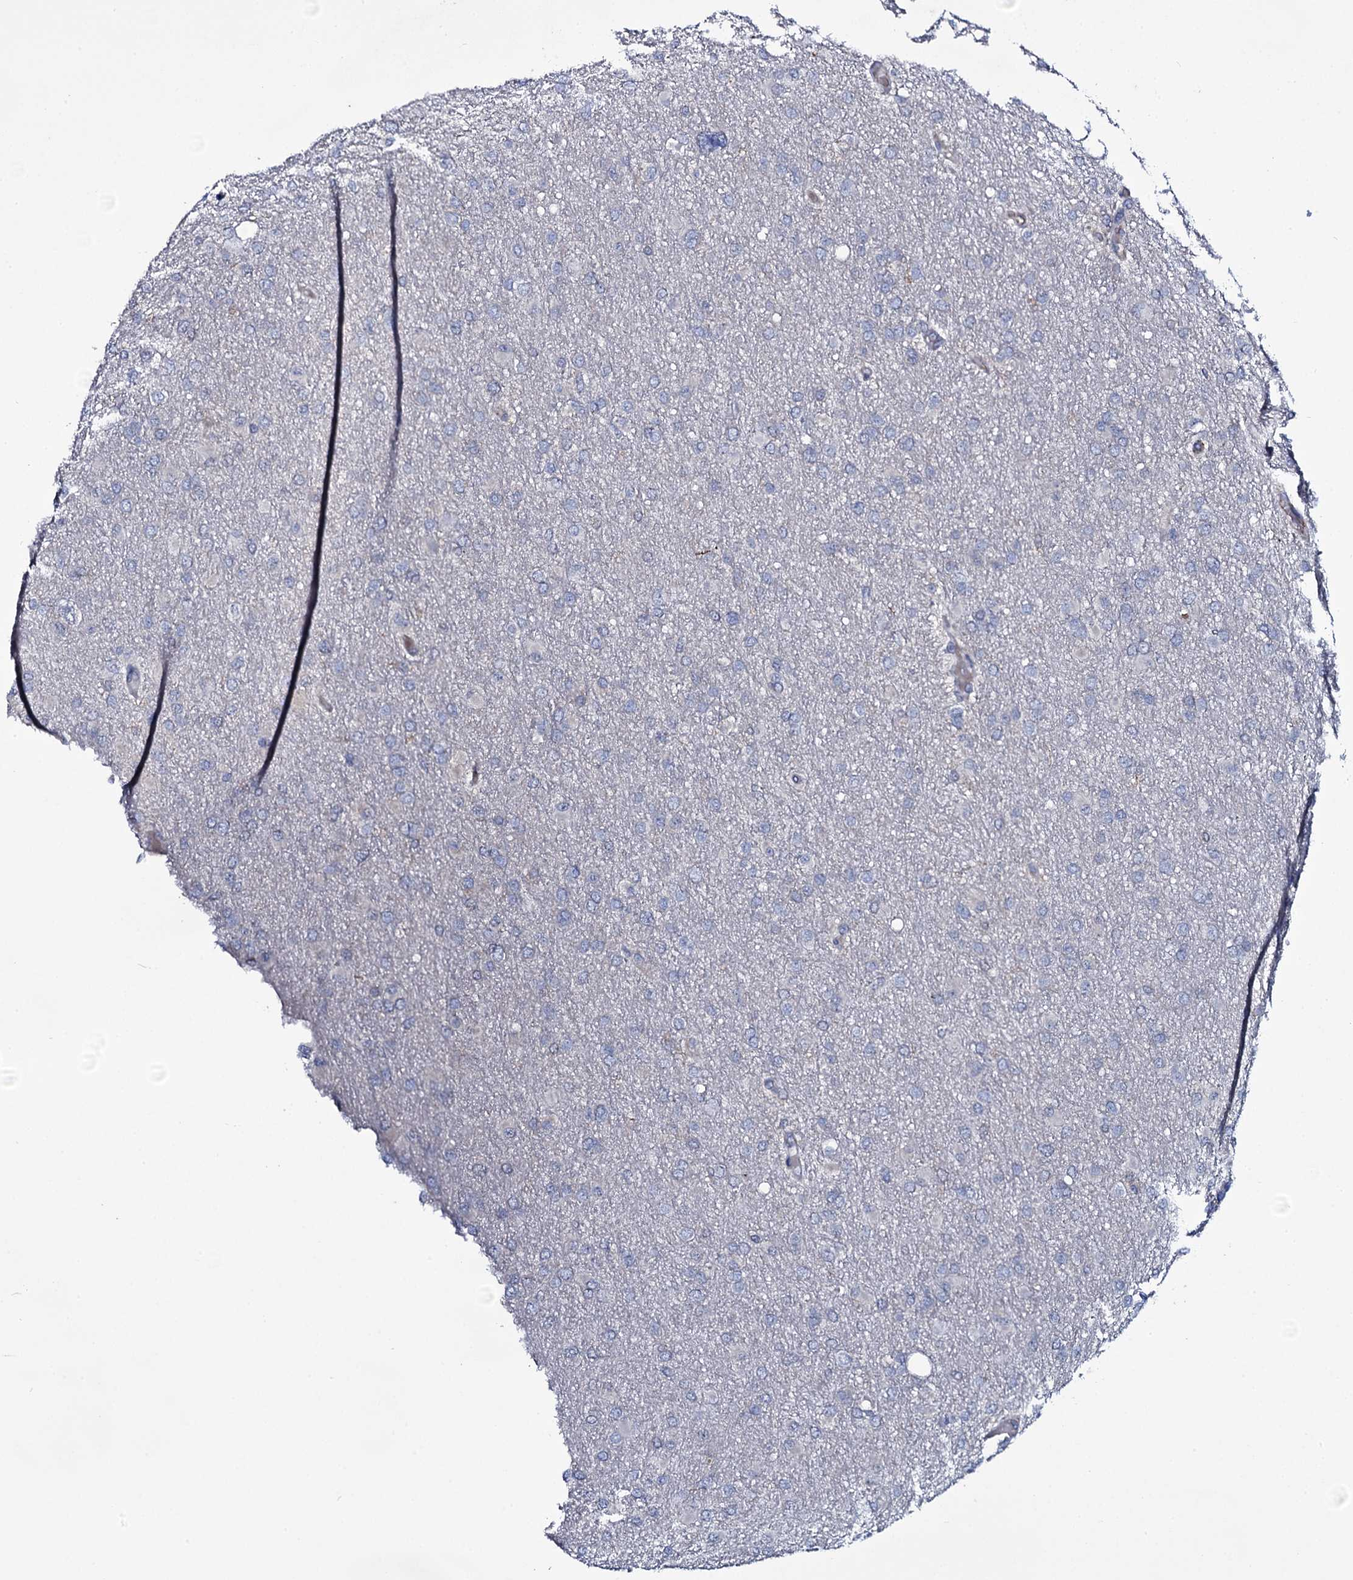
{"staining": {"intensity": "negative", "quantity": "none", "location": "none"}, "tissue": "glioma", "cell_type": "Tumor cells", "image_type": "cancer", "snomed": [{"axis": "morphology", "description": "Glioma, malignant, High grade"}, {"axis": "topography", "description": "Cerebral cortex"}], "caption": "Human malignant high-grade glioma stained for a protein using immunohistochemistry demonstrates no positivity in tumor cells.", "gene": "VAMP8", "patient": {"sex": "female", "age": 36}}